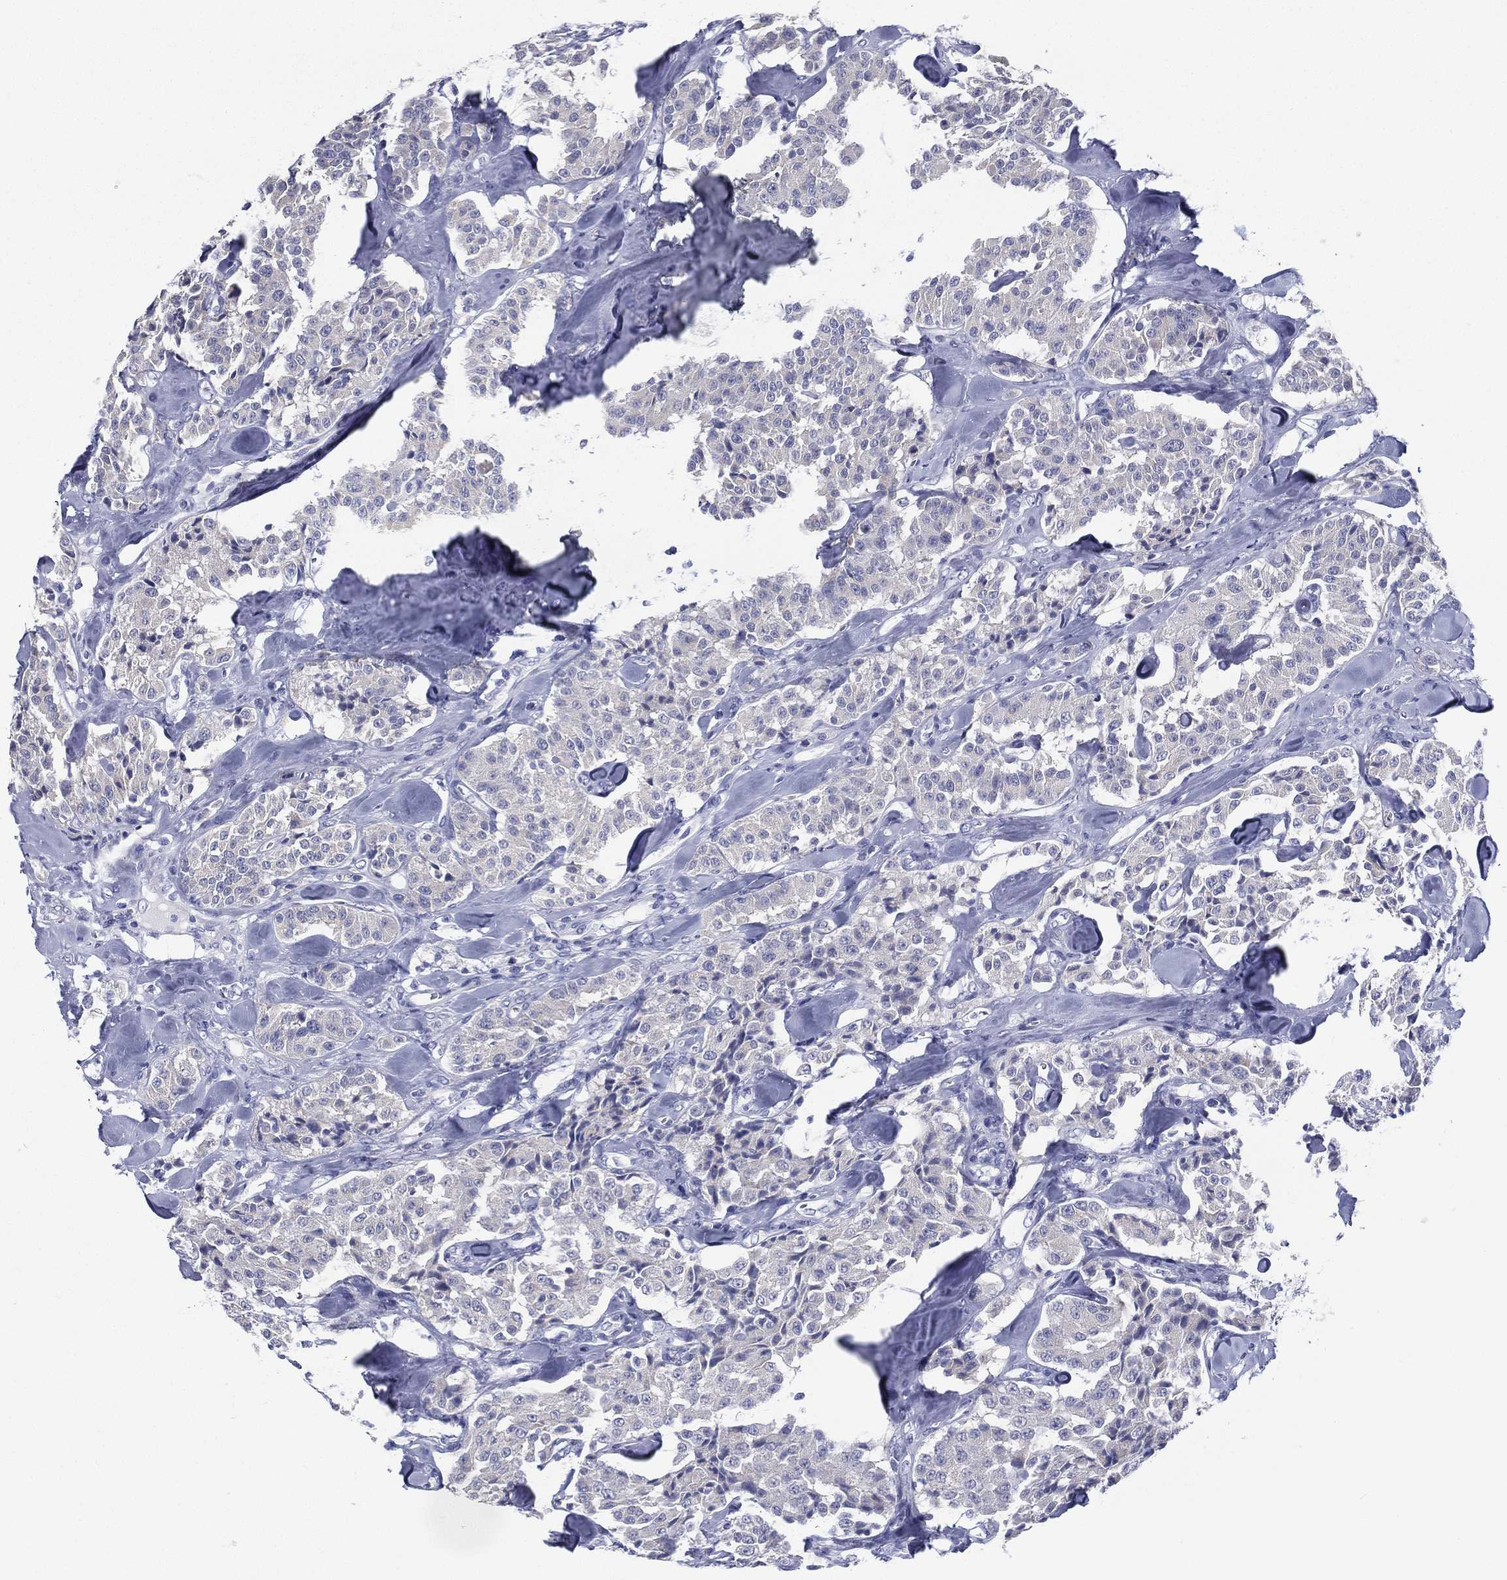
{"staining": {"intensity": "negative", "quantity": "none", "location": "none"}, "tissue": "carcinoid", "cell_type": "Tumor cells", "image_type": "cancer", "snomed": [{"axis": "morphology", "description": "Carcinoid, malignant, NOS"}, {"axis": "topography", "description": "Pancreas"}], "caption": "Tumor cells show no significant protein positivity in malignant carcinoid.", "gene": "RSPH4A", "patient": {"sex": "male", "age": 41}}